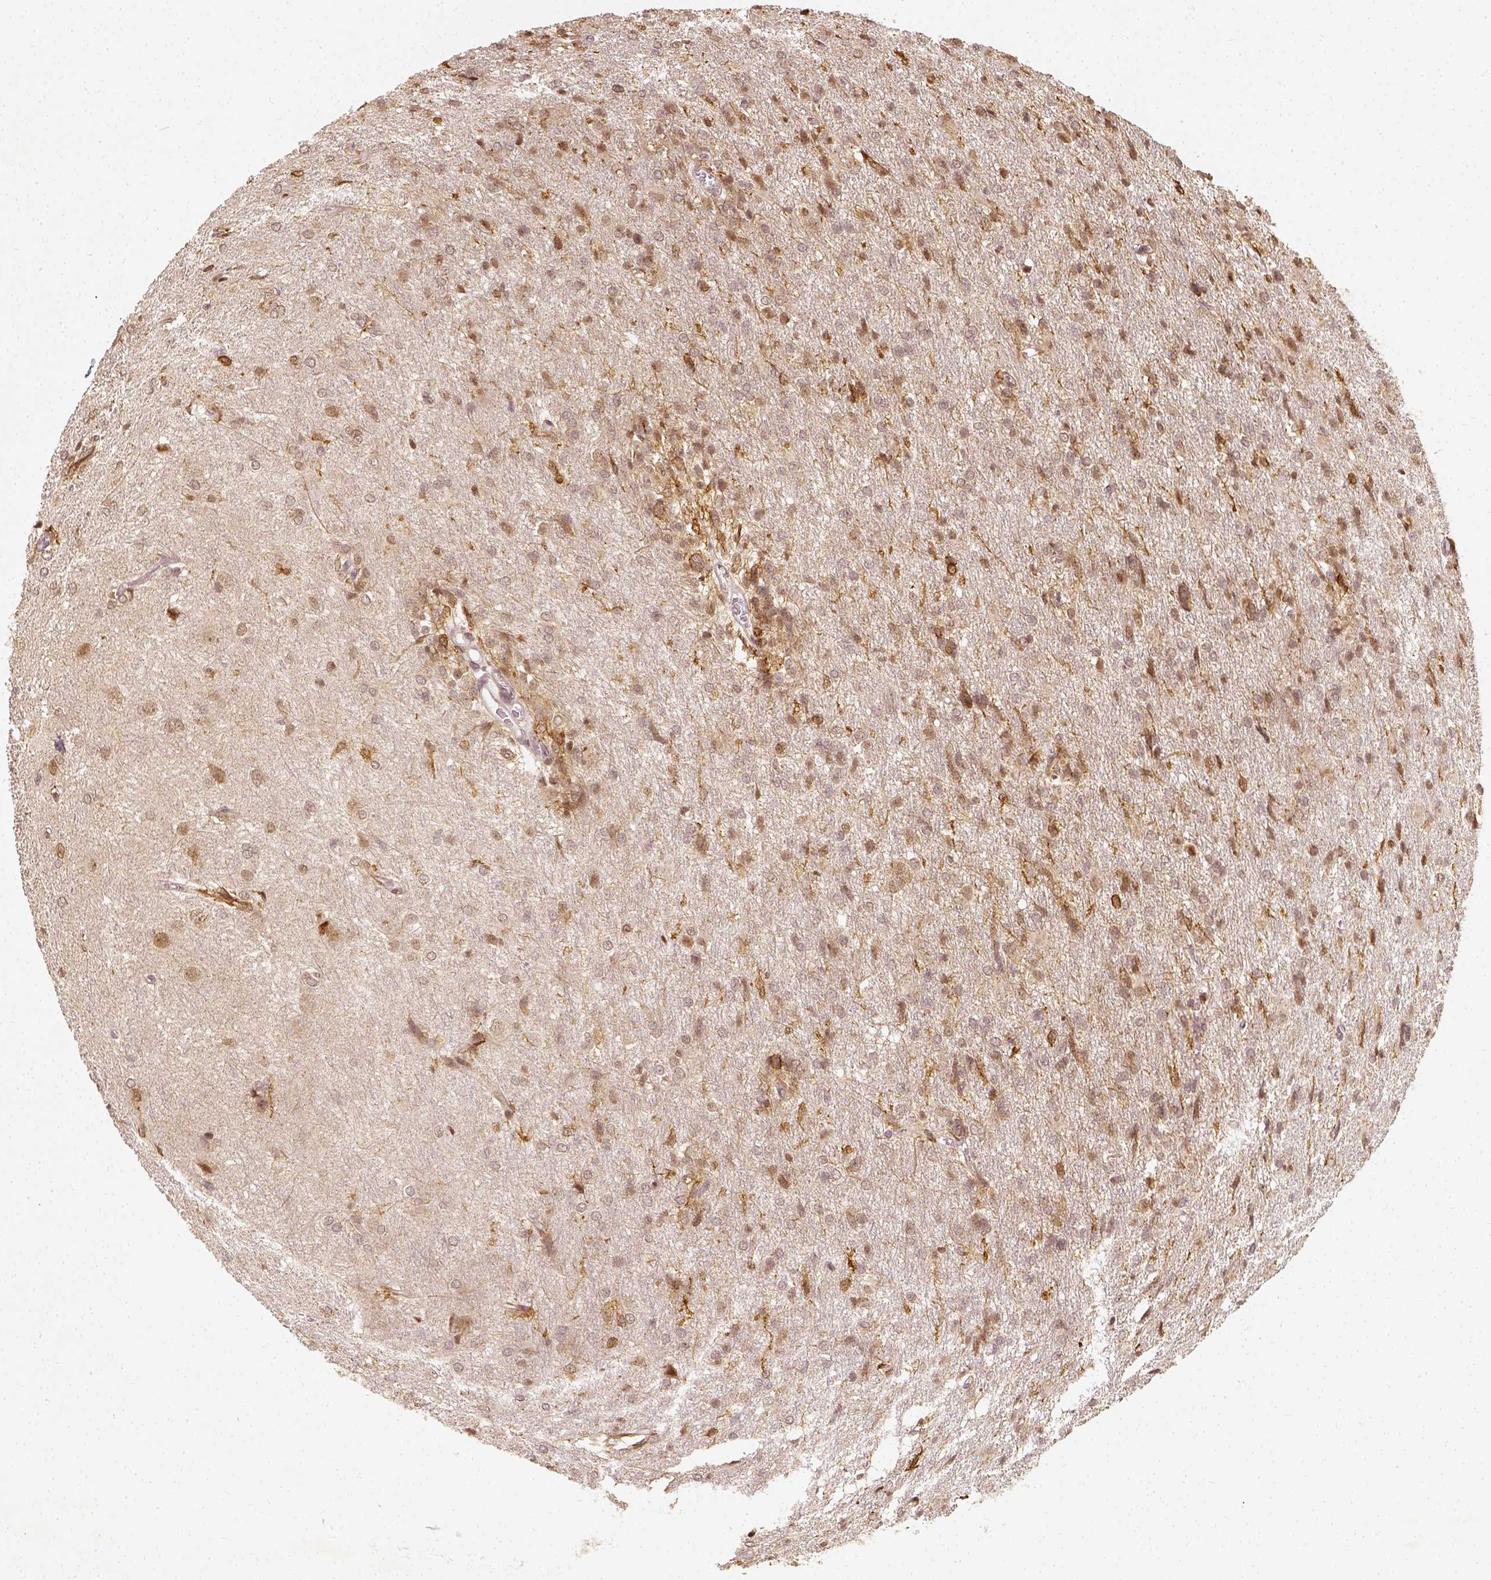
{"staining": {"intensity": "moderate", "quantity": "<25%", "location": "nuclear"}, "tissue": "glioma", "cell_type": "Tumor cells", "image_type": "cancer", "snomed": [{"axis": "morphology", "description": "Glioma, malignant, High grade"}, {"axis": "topography", "description": "Brain"}], "caption": "Glioma was stained to show a protein in brown. There is low levels of moderate nuclear expression in approximately <25% of tumor cells. Ihc stains the protein of interest in brown and the nuclei are stained blue.", "gene": "ZMAT3", "patient": {"sex": "male", "age": 68}}